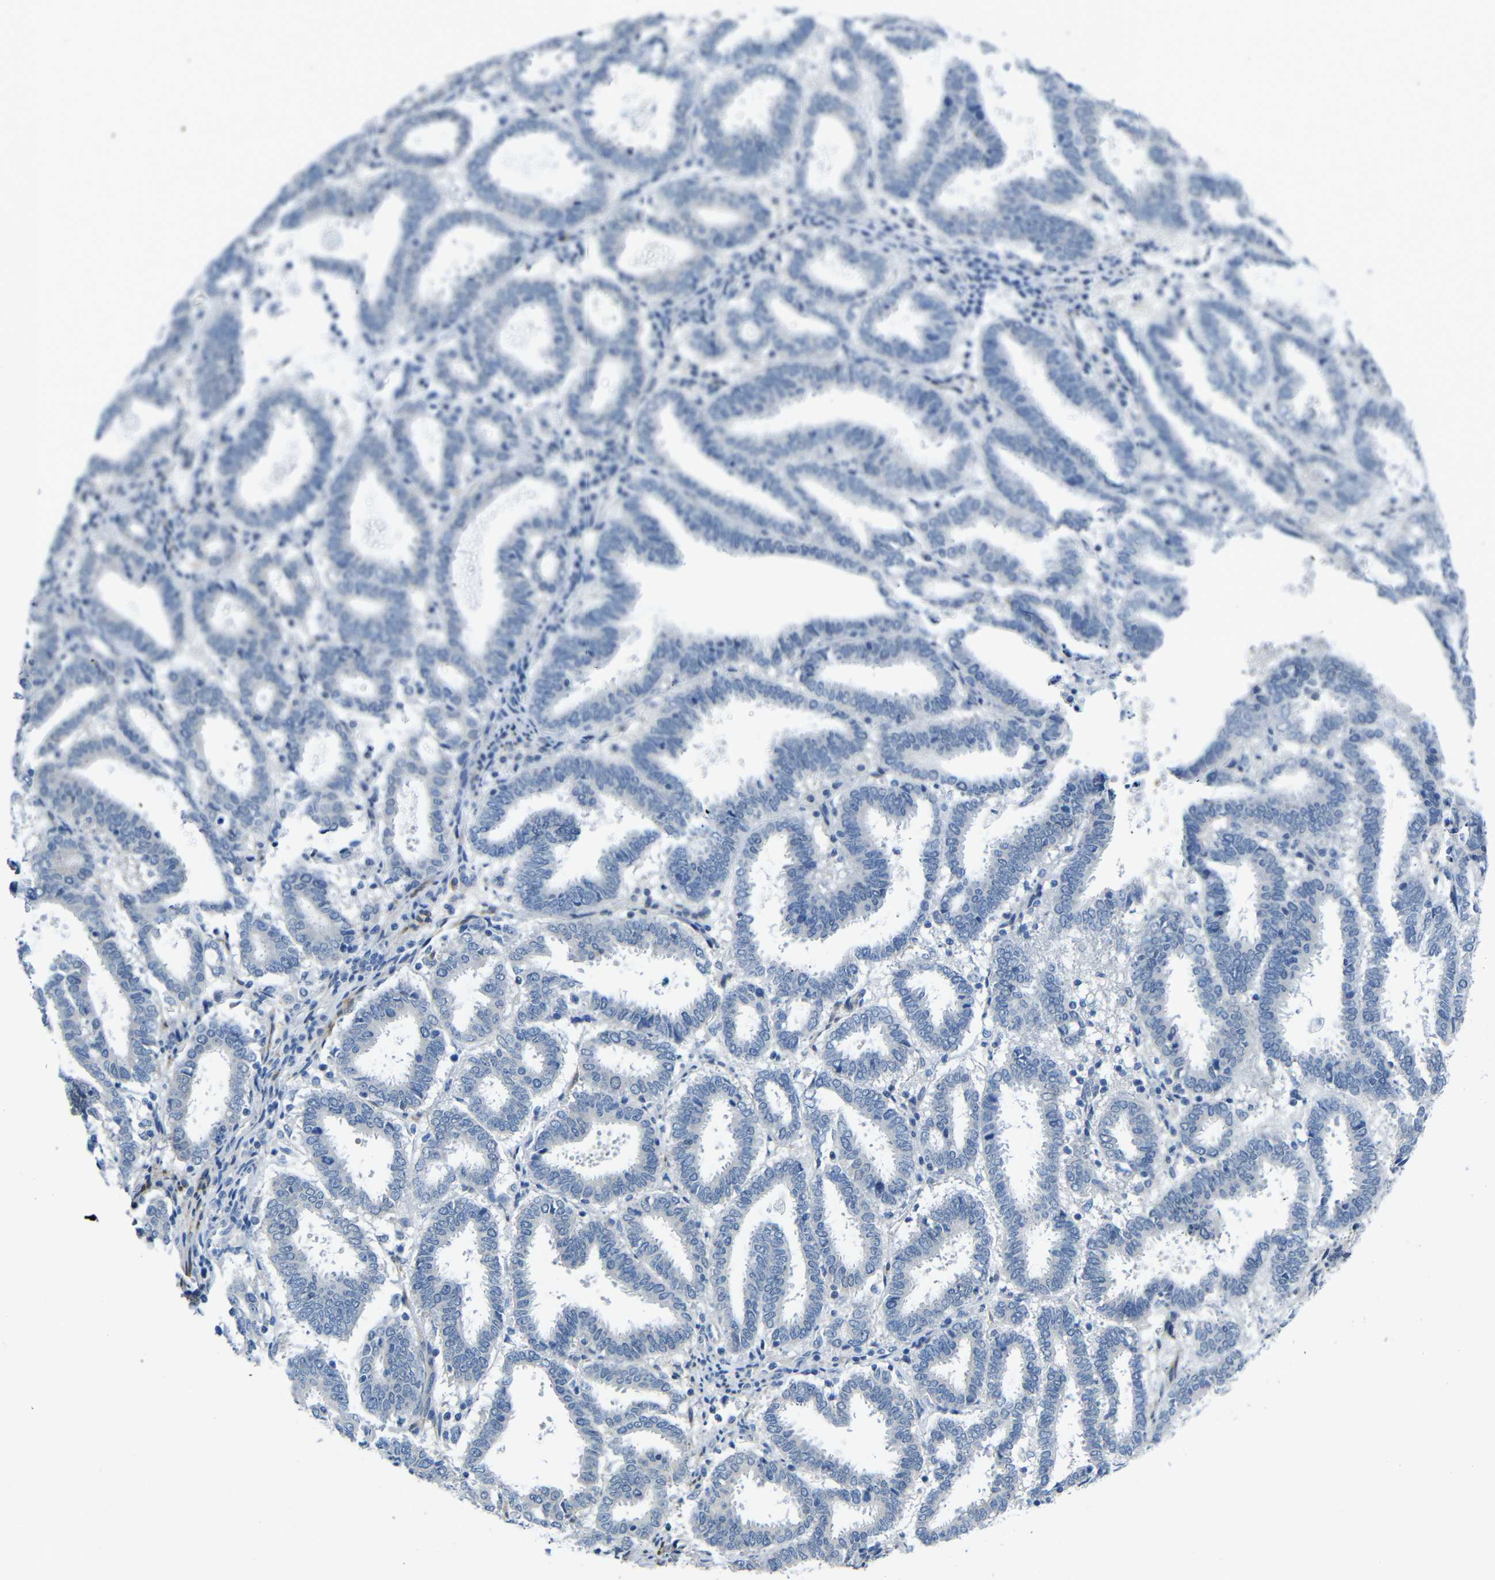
{"staining": {"intensity": "negative", "quantity": "none", "location": "none"}, "tissue": "endometrial cancer", "cell_type": "Tumor cells", "image_type": "cancer", "snomed": [{"axis": "morphology", "description": "Adenocarcinoma, NOS"}, {"axis": "topography", "description": "Uterus"}], "caption": "Tumor cells show no significant staining in endometrial adenocarcinoma.", "gene": "NEGR1", "patient": {"sex": "female", "age": 83}}